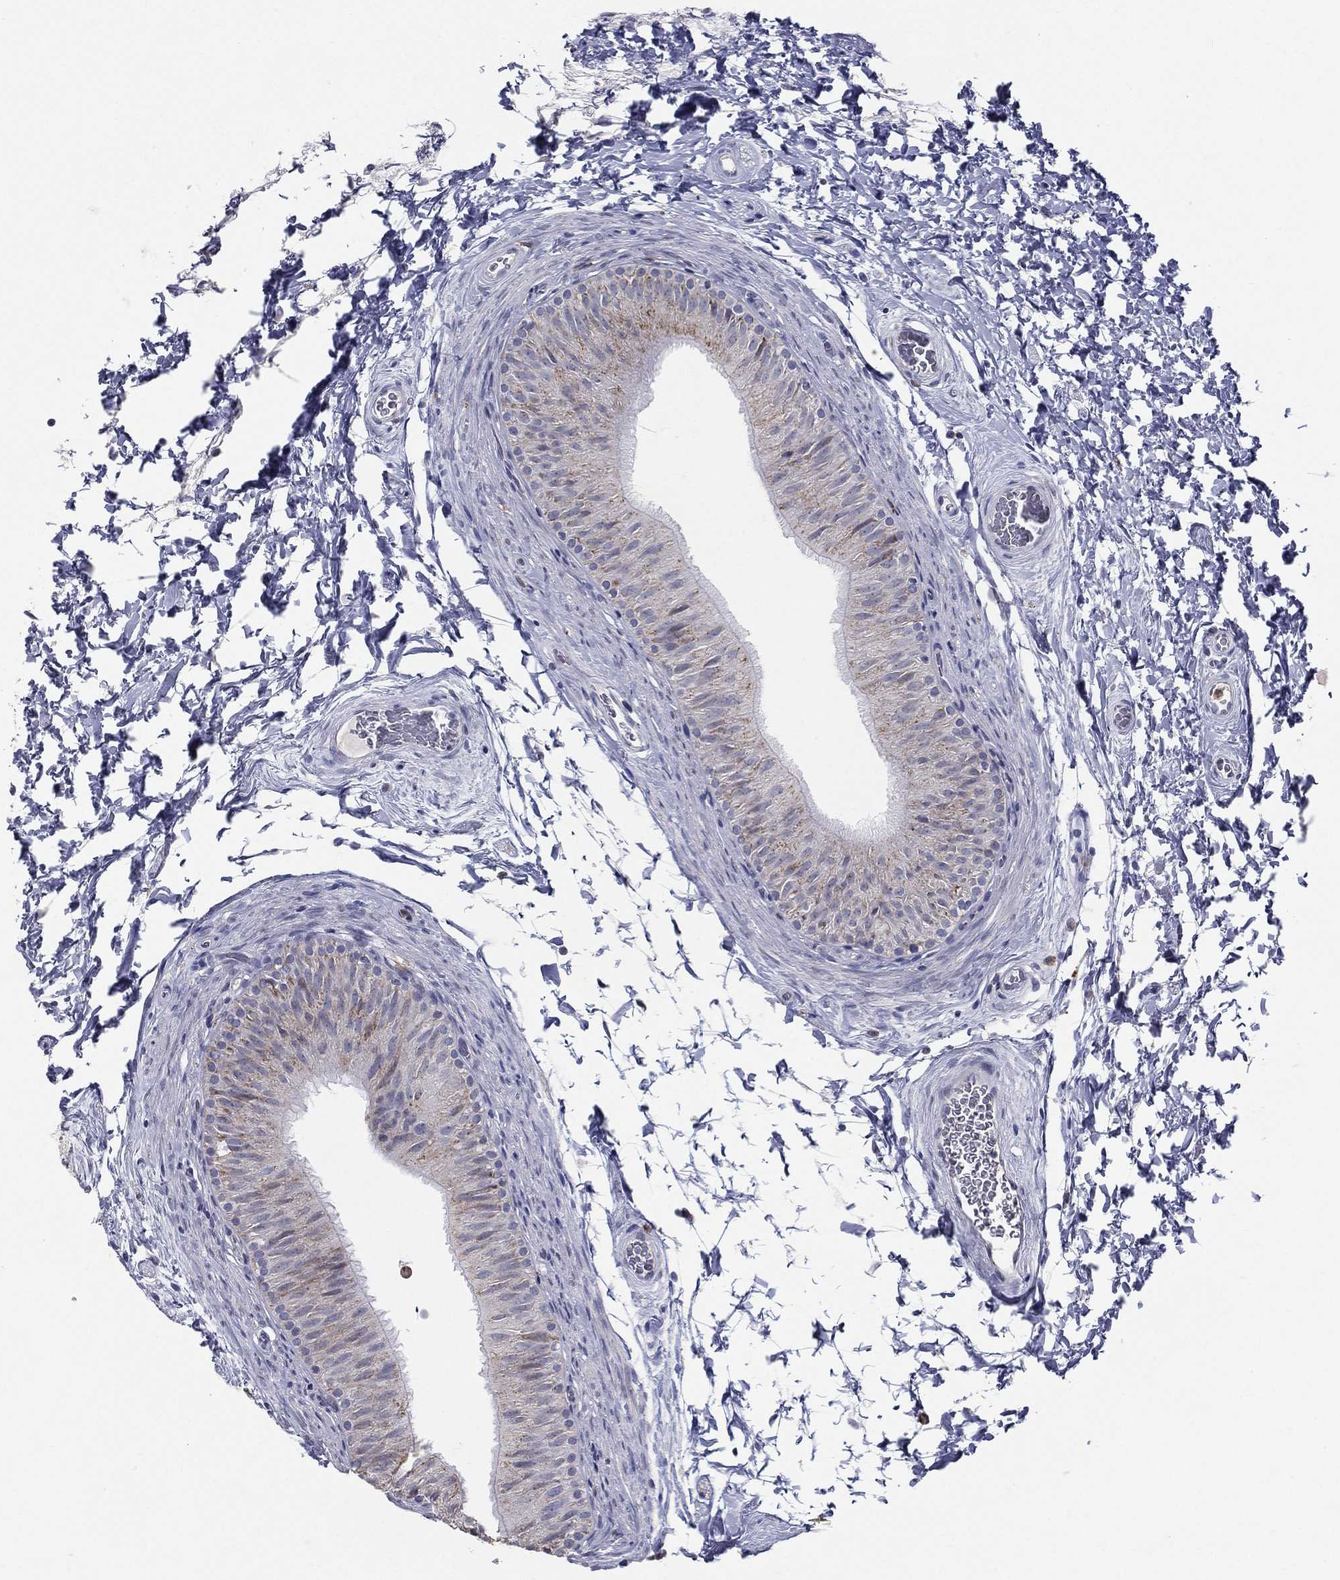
{"staining": {"intensity": "weak", "quantity": "<25%", "location": "cytoplasmic/membranous"}, "tissue": "epididymis", "cell_type": "Glandular cells", "image_type": "normal", "snomed": [{"axis": "morphology", "description": "Normal tissue, NOS"}, {"axis": "topography", "description": "Epididymis"}], "caption": "This histopathology image is of benign epididymis stained with IHC to label a protein in brown with the nuclei are counter-stained blue. There is no staining in glandular cells.", "gene": "EVI2B", "patient": {"sex": "male", "age": 34}}